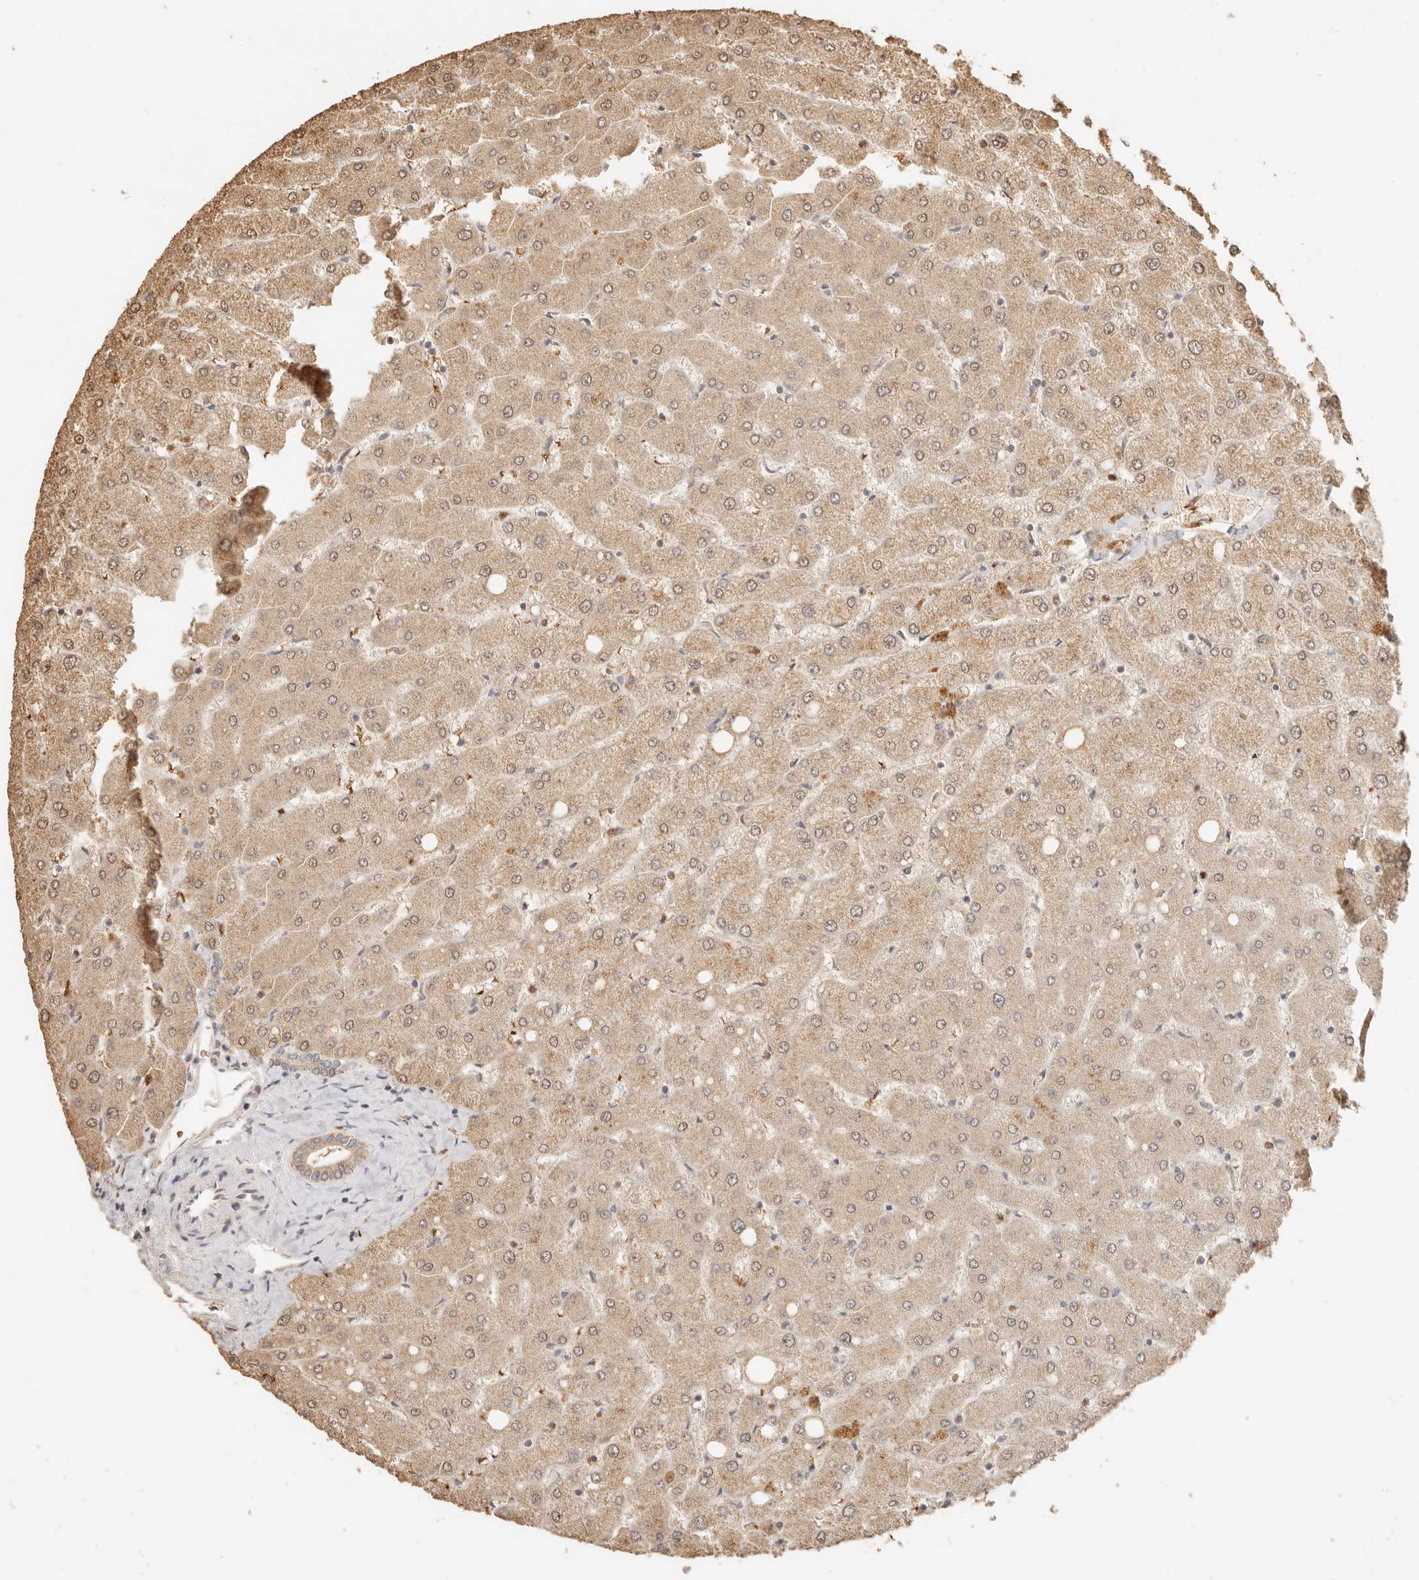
{"staining": {"intensity": "weak", "quantity": "25%-75%", "location": "cytoplasmic/membranous"}, "tissue": "liver", "cell_type": "Cholangiocytes", "image_type": "normal", "snomed": [{"axis": "morphology", "description": "Normal tissue, NOS"}, {"axis": "topography", "description": "Liver"}], "caption": "Immunohistochemistry staining of benign liver, which displays low levels of weak cytoplasmic/membranous expression in about 25%-75% of cholangiocytes indicating weak cytoplasmic/membranous protein expression. The staining was performed using DAB (3,3'-diaminobenzidine) (brown) for protein detection and nuclei were counterstained in hematoxylin (blue).", "gene": "INTS11", "patient": {"sex": "female", "age": 54}}